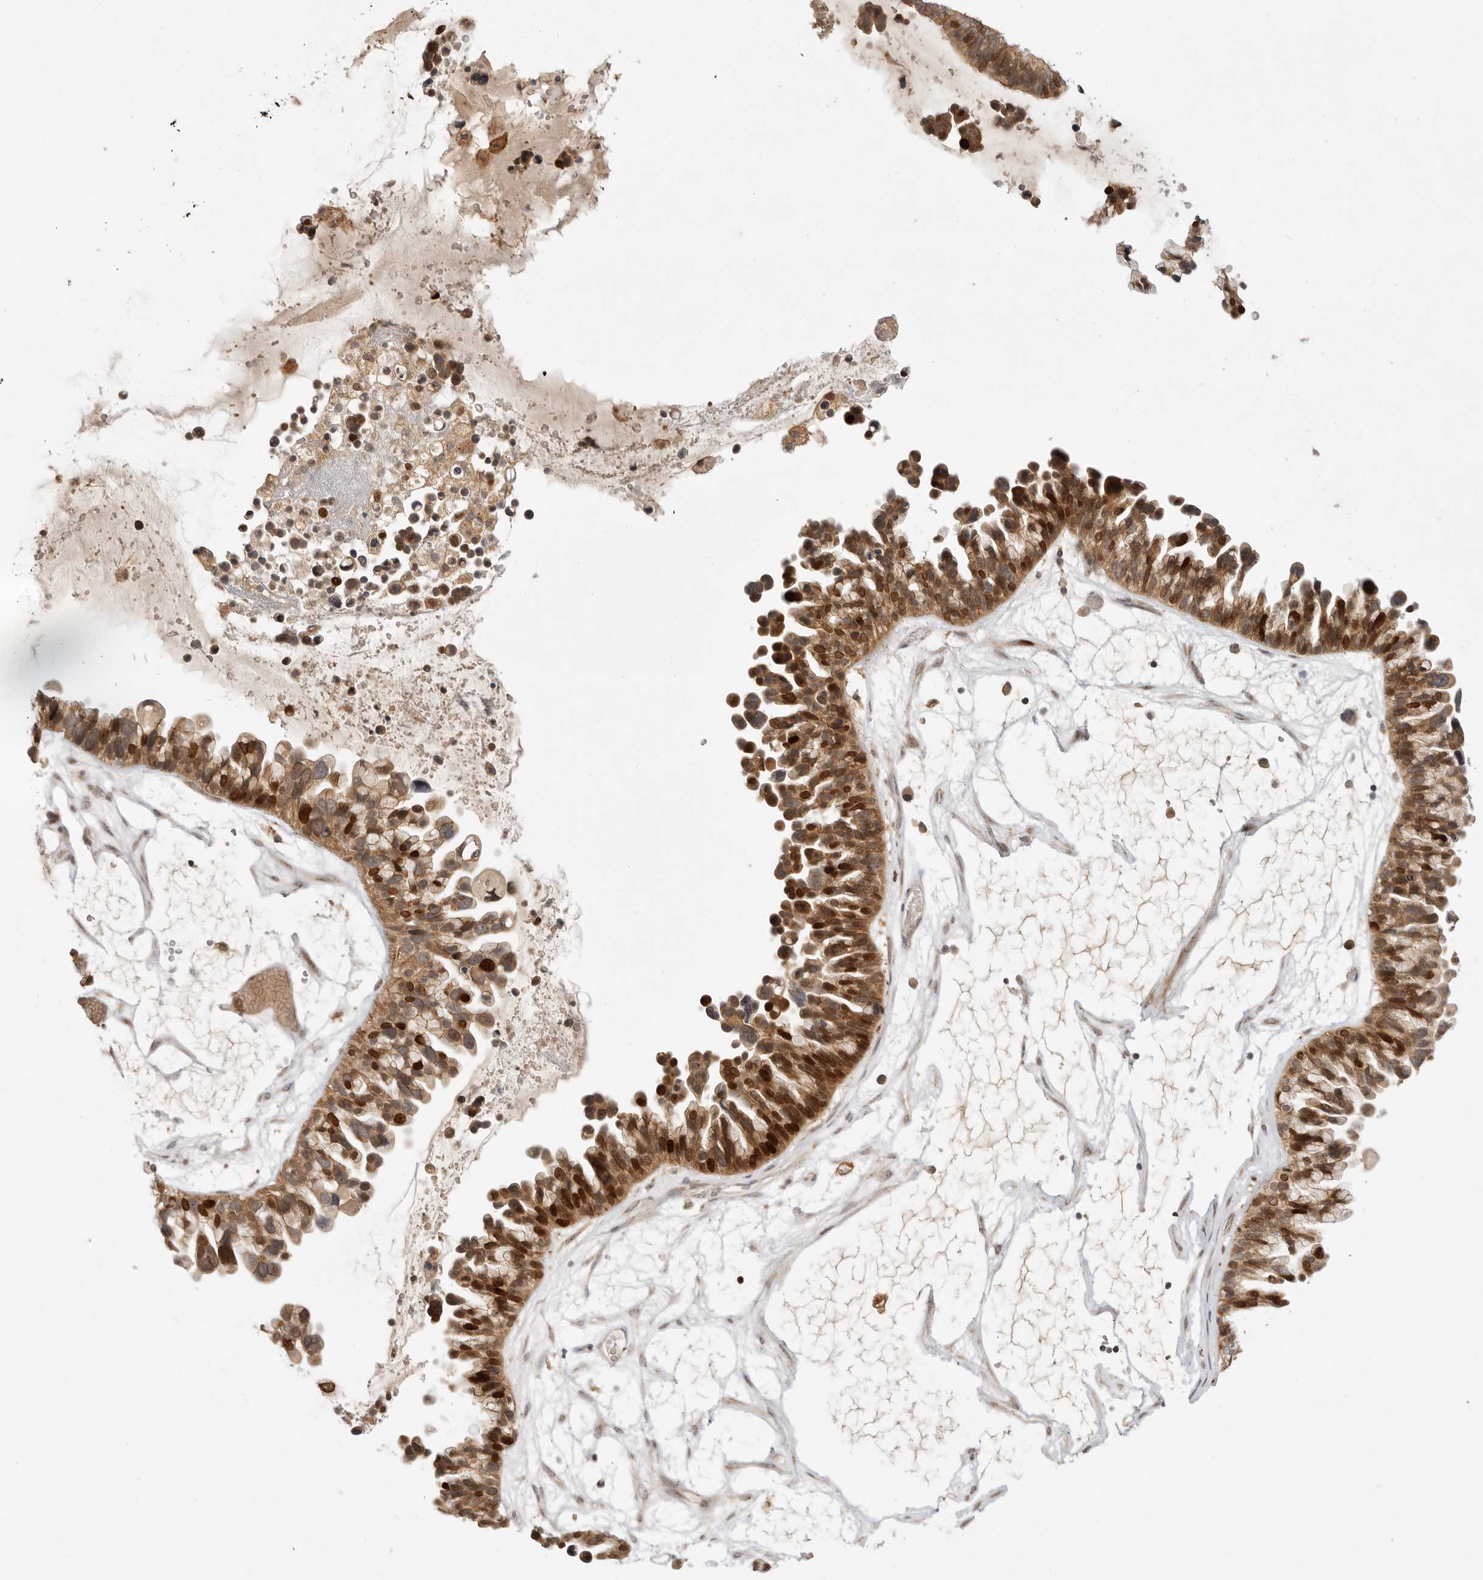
{"staining": {"intensity": "strong", "quantity": ">75%", "location": "cytoplasmic/membranous,nuclear"}, "tissue": "ovarian cancer", "cell_type": "Tumor cells", "image_type": "cancer", "snomed": [{"axis": "morphology", "description": "Cystadenocarcinoma, serous, NOS"}, {"axis": "topography", "description": "Ovary"}], "caption": "Protein expression analysis of ovarian serous cystadenocarcinoma displays strong cytoplasmic/membranous and nuclear expression in approximately >75% of tumor cells.", "gene": "CSNK1G3", "patient": {"sex": "female", "age": 56}}